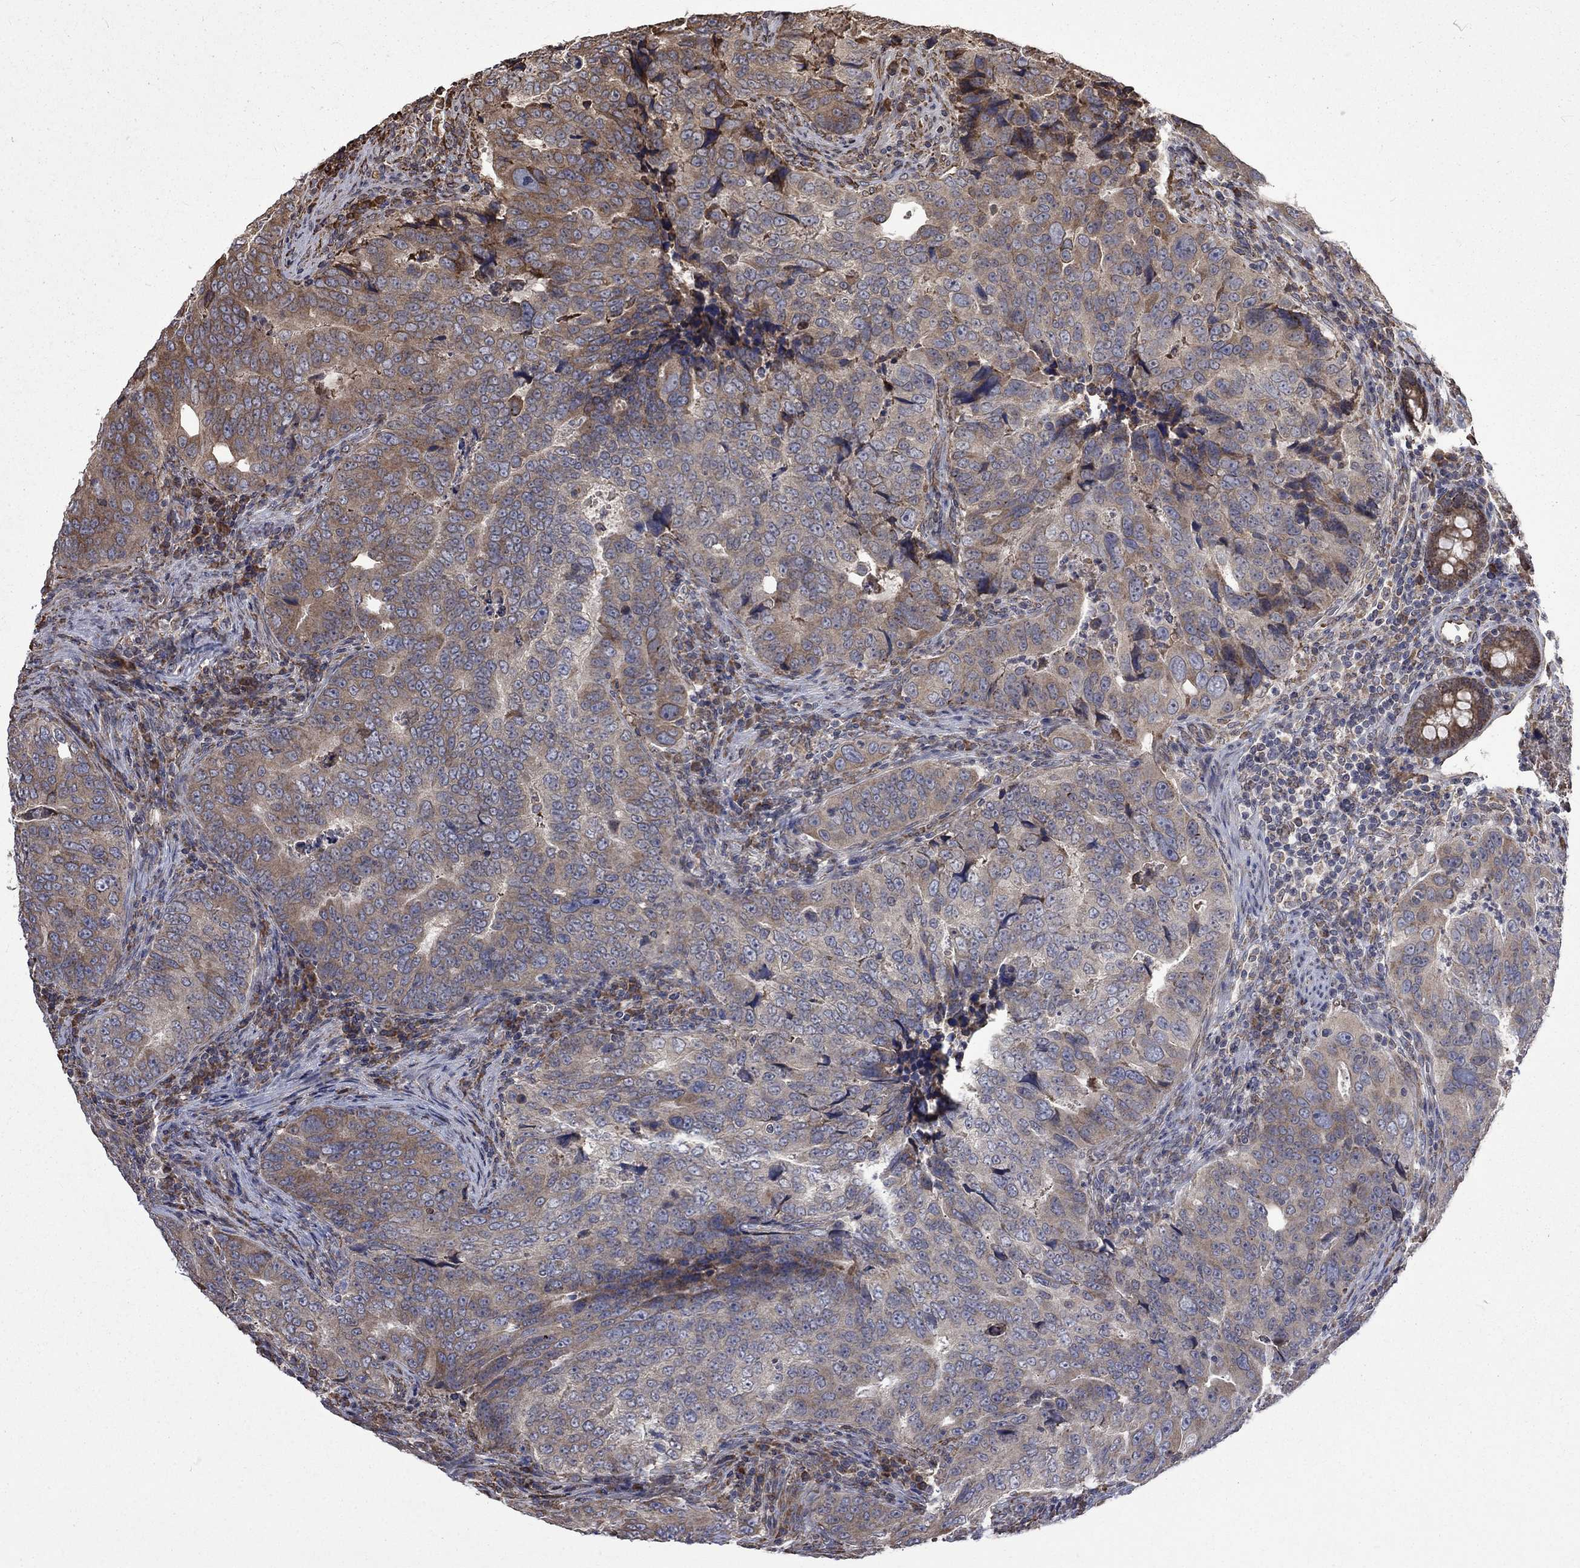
{"staining": {"intensity": "moderate", "quantity": "<25%", "location": "cytoplasmic/membranous"}, "tissue": "colorectal cancer", "cell_type": "Tumor cells", "image_type": "cancer", "snomed": [{"axis": "morphology", "description": "Adenocarcinoma, NOS"}, {"axis": "topography", "description": "Colon"}], "caption": "Brown immunohistochemical staining in human colorectal cancer exhibits moderate cytoplasmic/membranous expression in approximately <25% of tumor cells. (DAB (3,3'-diaminobenzidine) IHC with brightfield microscopy, high magnification).", "gene": "ESRRA", "patient": {"sex": "female", "age": 72}}